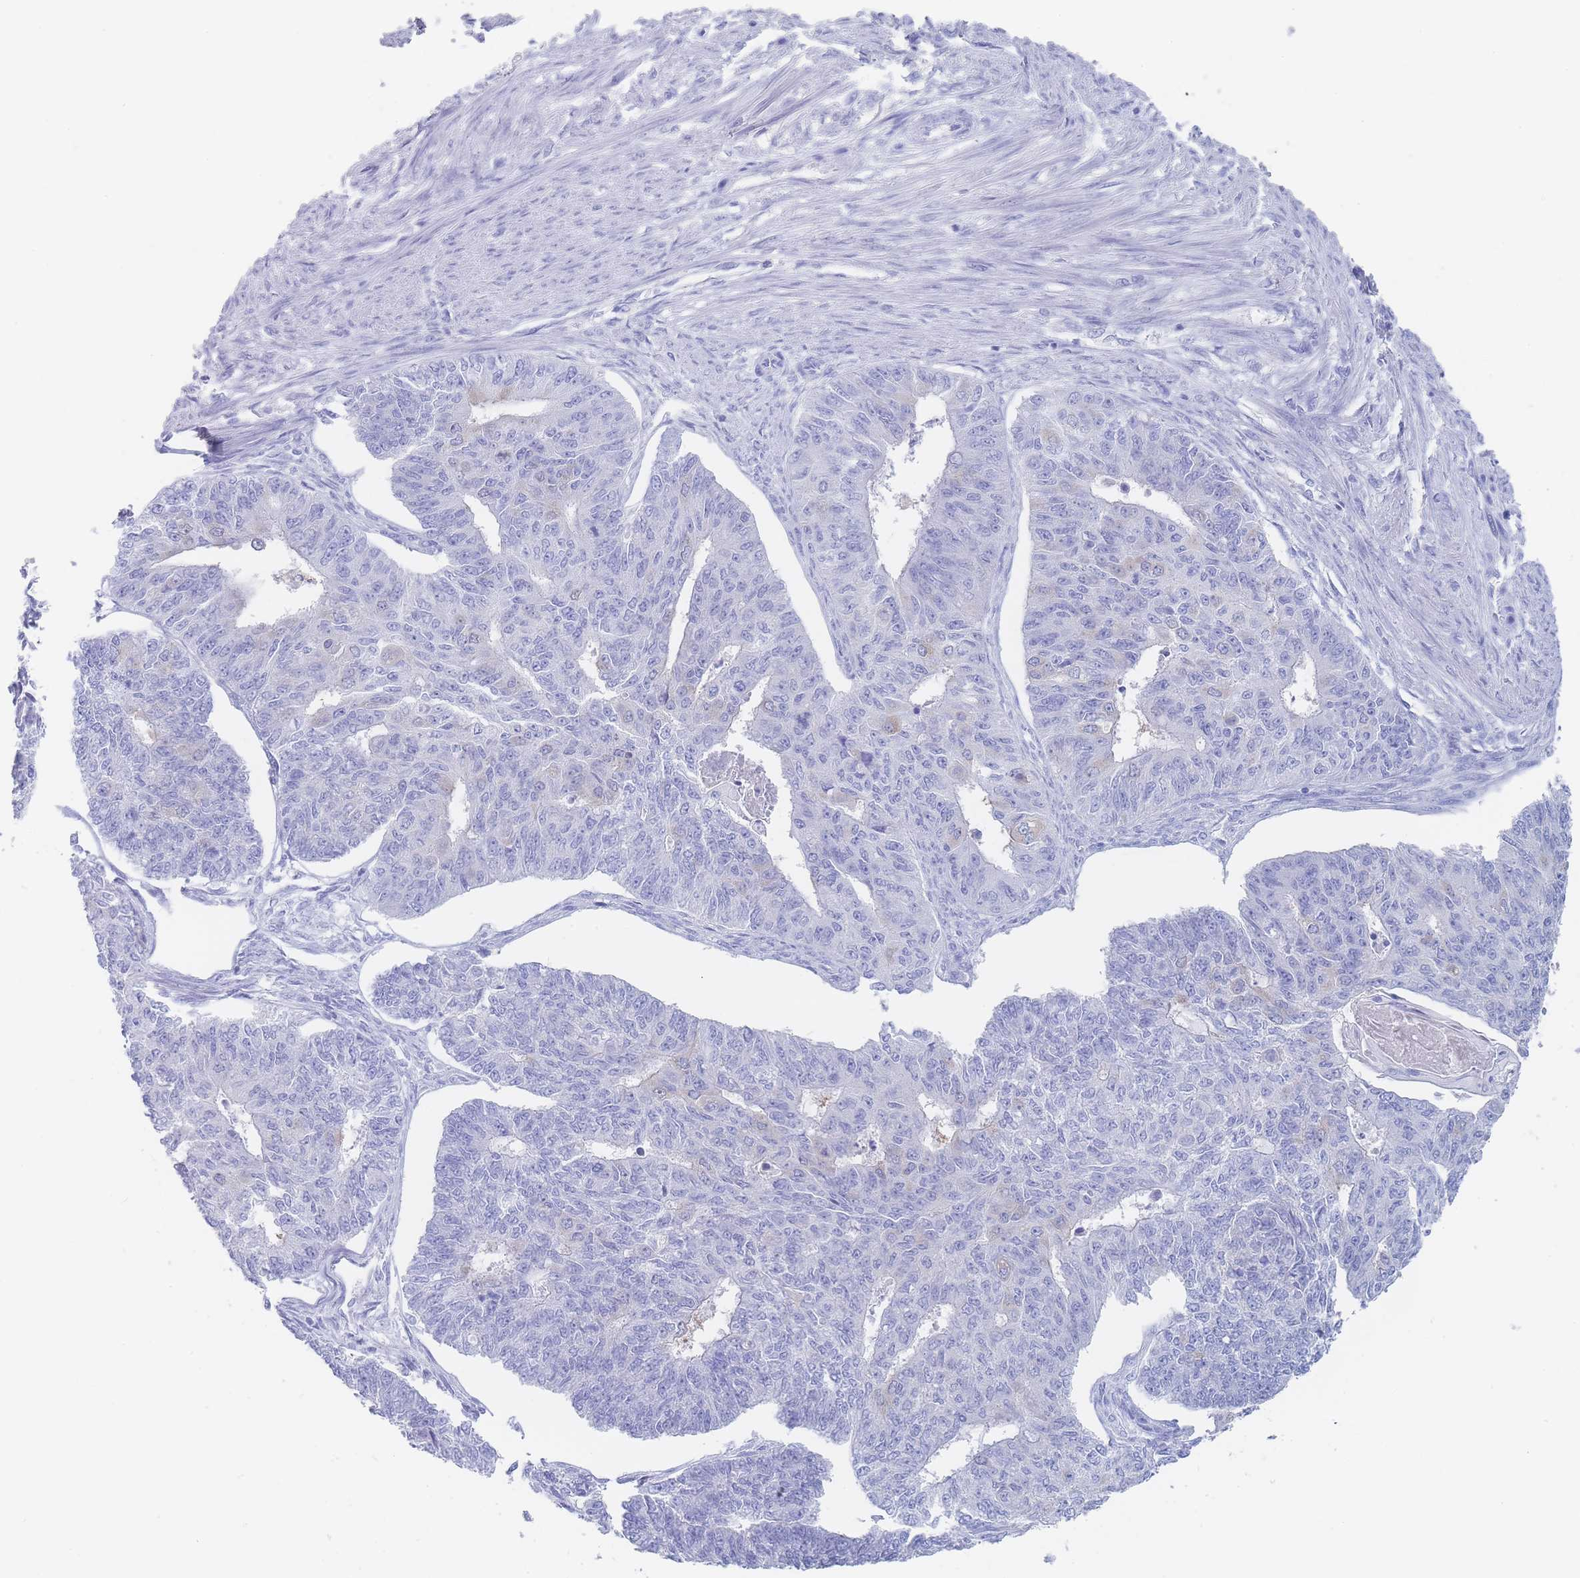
{"staining": {"intensity": "negative", "quantity": "none", "location": "none"}, "tissue": "endometrial cancer", "cell_type": "Tumor cells", "image_type": "cancer", "snomed": [{"axis": "morphology", "description": "Adenocarcinoma, NOS"}, {"axis": "topography", "description": "Endometrium"}], "caption": "The photomicrograph reveals no significant positivity in tumor cells of adenocarcinoma (endometrial).", "gene": "LZTFL1", "patient": {"sex": "female", "age": 32}}